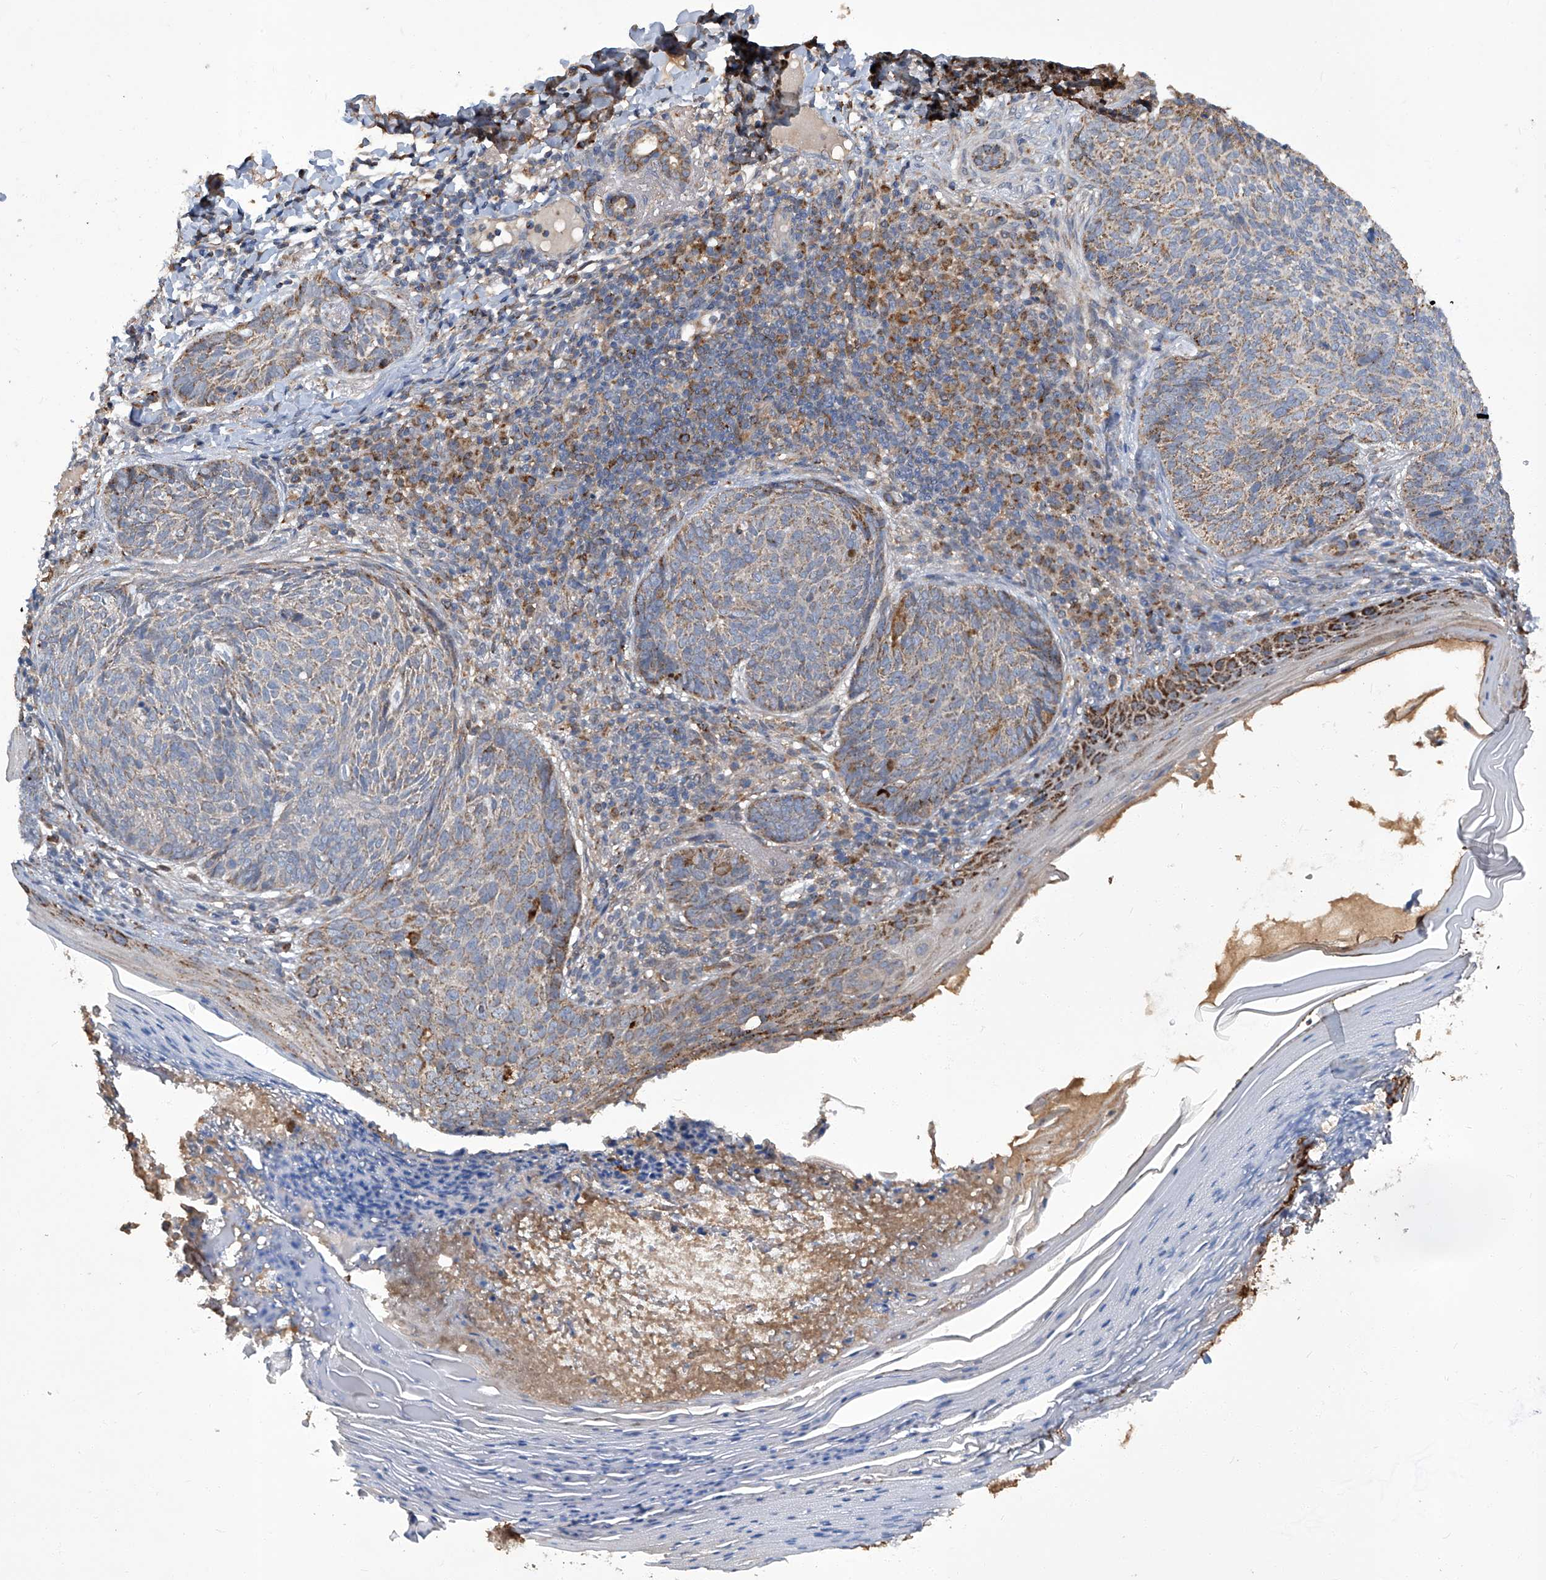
{"staining": {"intensity": "weak", "quantity": "25%-75%", "location": "cytoplasmic/membranous"}, "tissue": "skin cancer", "cell_type": "Tumor cells", "image_type": "cancer", "snomed": [{"axis": "morphology", "description": "Basal cell carcinoma"}, {"axis": "topography", "description": "Skin"}], "caption": "A photomicrograph of human basal cell carcinoma (skin) stained for a protein demonstrates weak cytoplasmic/membranous brown staining in tumor cells.", "gene": "TNFRSF13B", "patient": {"sex": "male", "age": 85}}